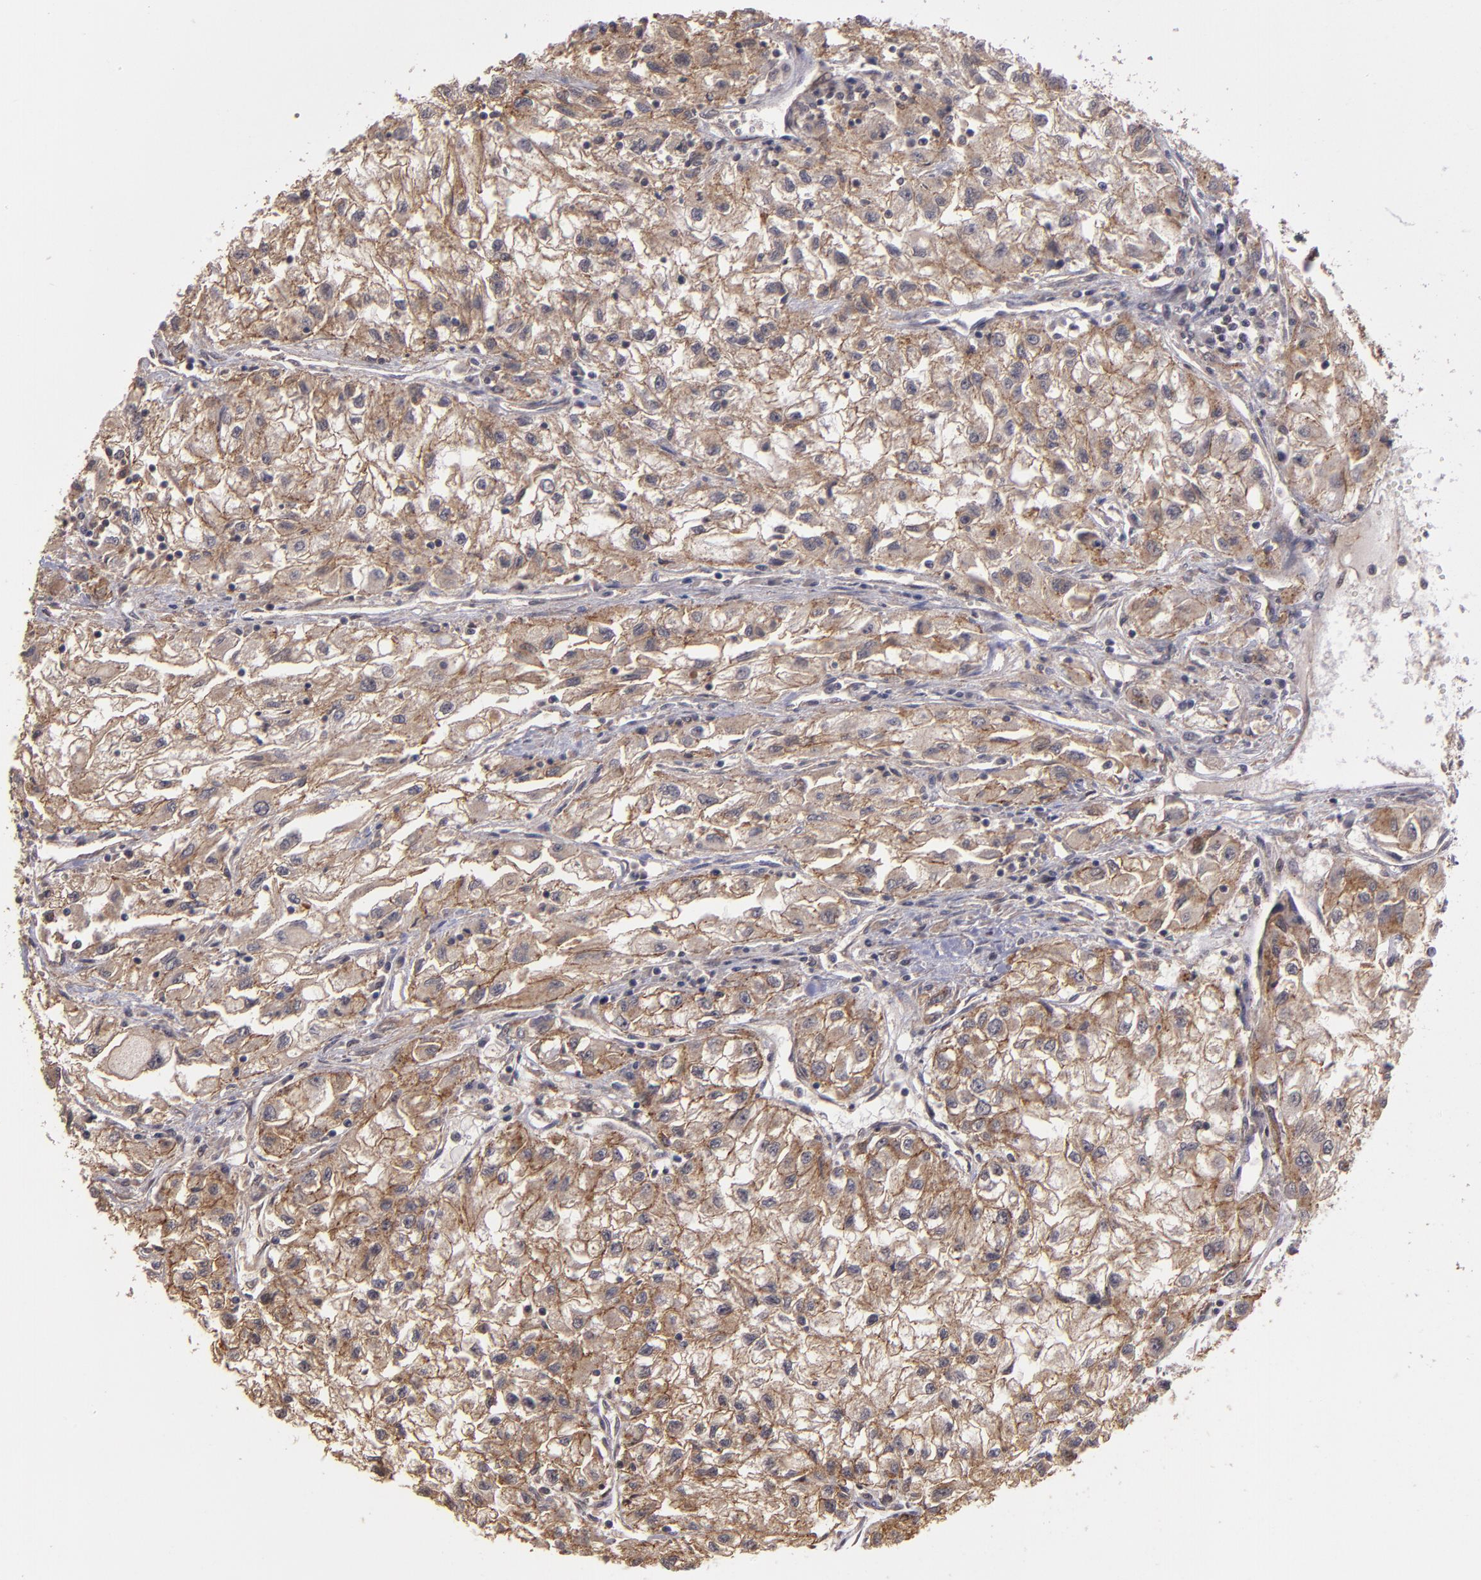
{"staining": {"intensity": "moderate", "quantity": ">75%", "location": "cytoplasmic/membranous"}, "tissue": "renal cancer", "cell_type": "Tumor cells", "image_type": "cancer", "snomed": [{"axis": "morphology", "description": "Adenocarcinoma, NOS"}, {"axis": "topography", "description": "Kidney"}], "caption": "This image demonstrates IHC staining of renal cancer, with medium moderate cytoplasmic/membranous staining in approximately >75% of tumor cells.", "gene": "SIPA1L1", "patient": {"sex": "male", "age": 59}}